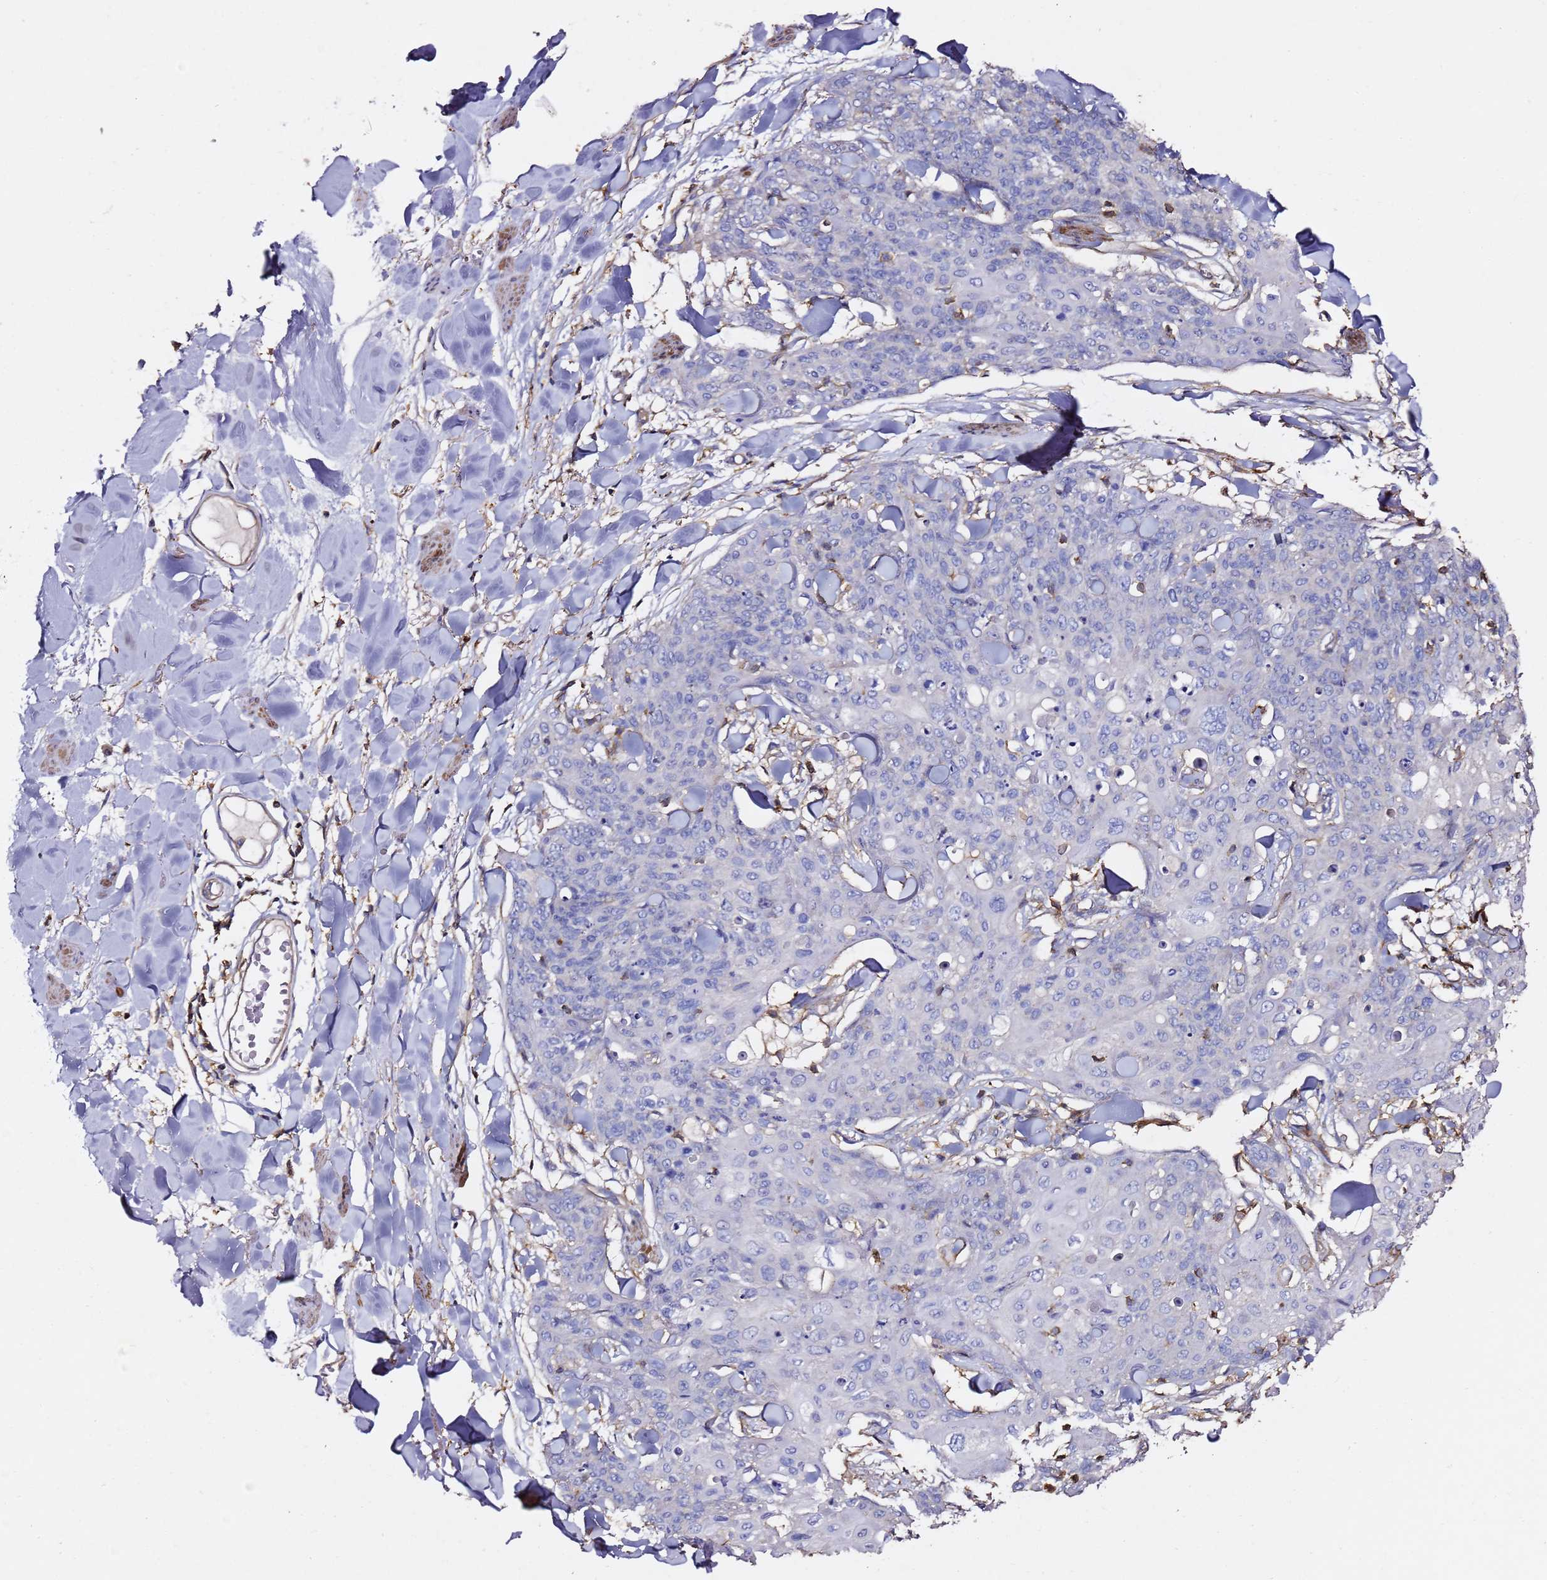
{"staining": {"intensity": "negative", "quantity": "none", "location": "none"}, "tissue": "skin cancer", "cell_type": "Tumor cells", "image_type": "cancer", "snomed": [{"axis": "morphology", "description": "Squamous cell carcinoma, NOS"}, {"axis": "topography", "description": "Skin"}, {"axis": "topography", "description": "Vulva"}], "caption": "Image shows no protein expression in tumor cells of skin cancer tissue.", "gene": "ZFP36L2", "patient": {"sex": "female", "age": 85}}